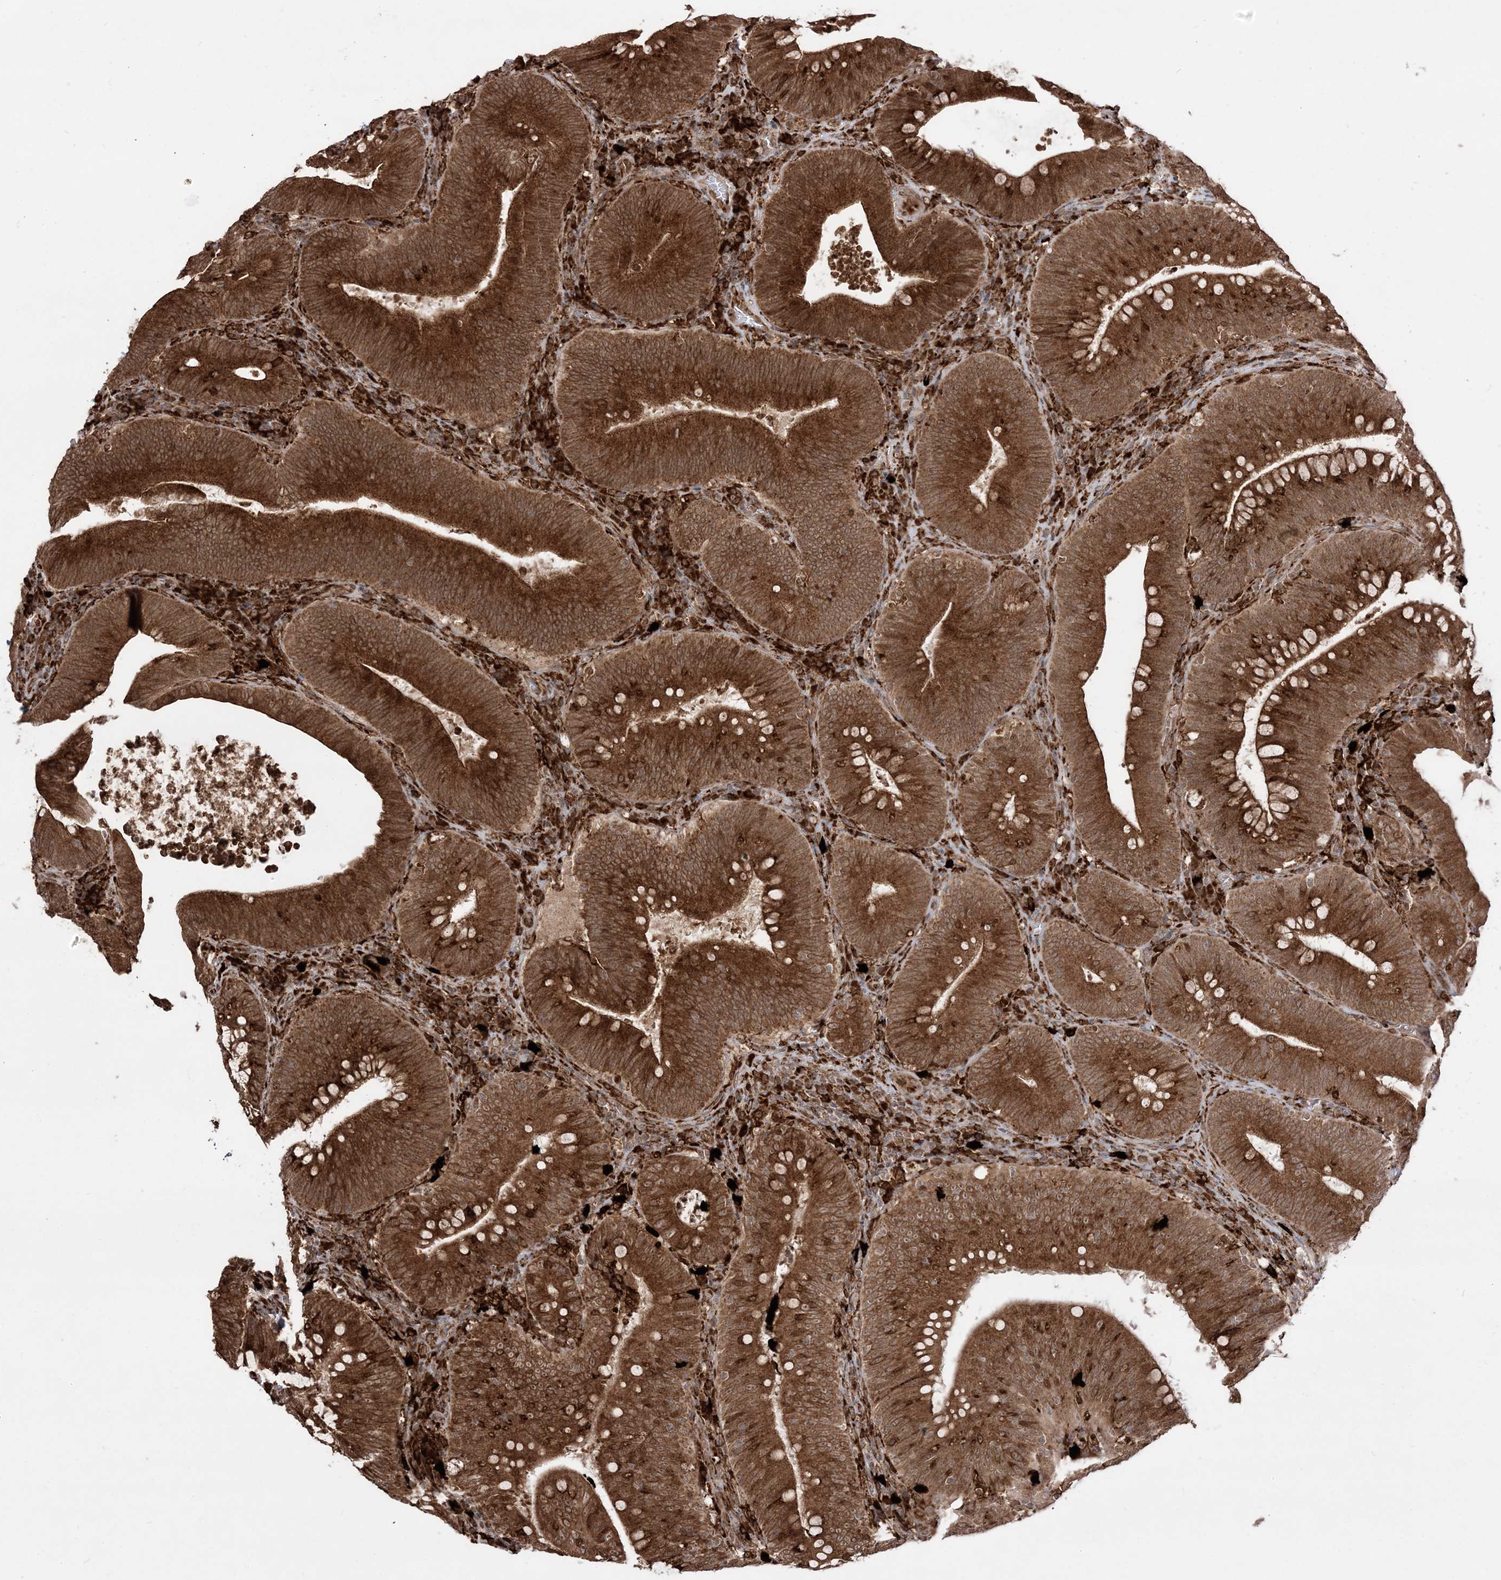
{"staining": {"intensity": "strong", "quantity": ">75%", "location": "cytoplasmic/membranous,nuclear"}, "tissue": "colorectal cancer", "cell_type": "Tumor cells", "image_type": "cancer", "snomed": [{"axis": "morphology", "description": "Normal tissue, NOS"}, {"axis": "topography", "description": "Colon"}], "caption": "Immunohistochemistry (DAB) staining of human colorectal cancer displays strong cytoplasmic/membranous and nuclear protein expression in about >75% of tumor cells. The staining was performed using DAB (3,3'-diaminobenzidine), with brown indicating positive protein expression. Nuclei are stained blue with hematoxylin.", "gene": "EPC2", "patient": {"sex": "female", "age": 82}}